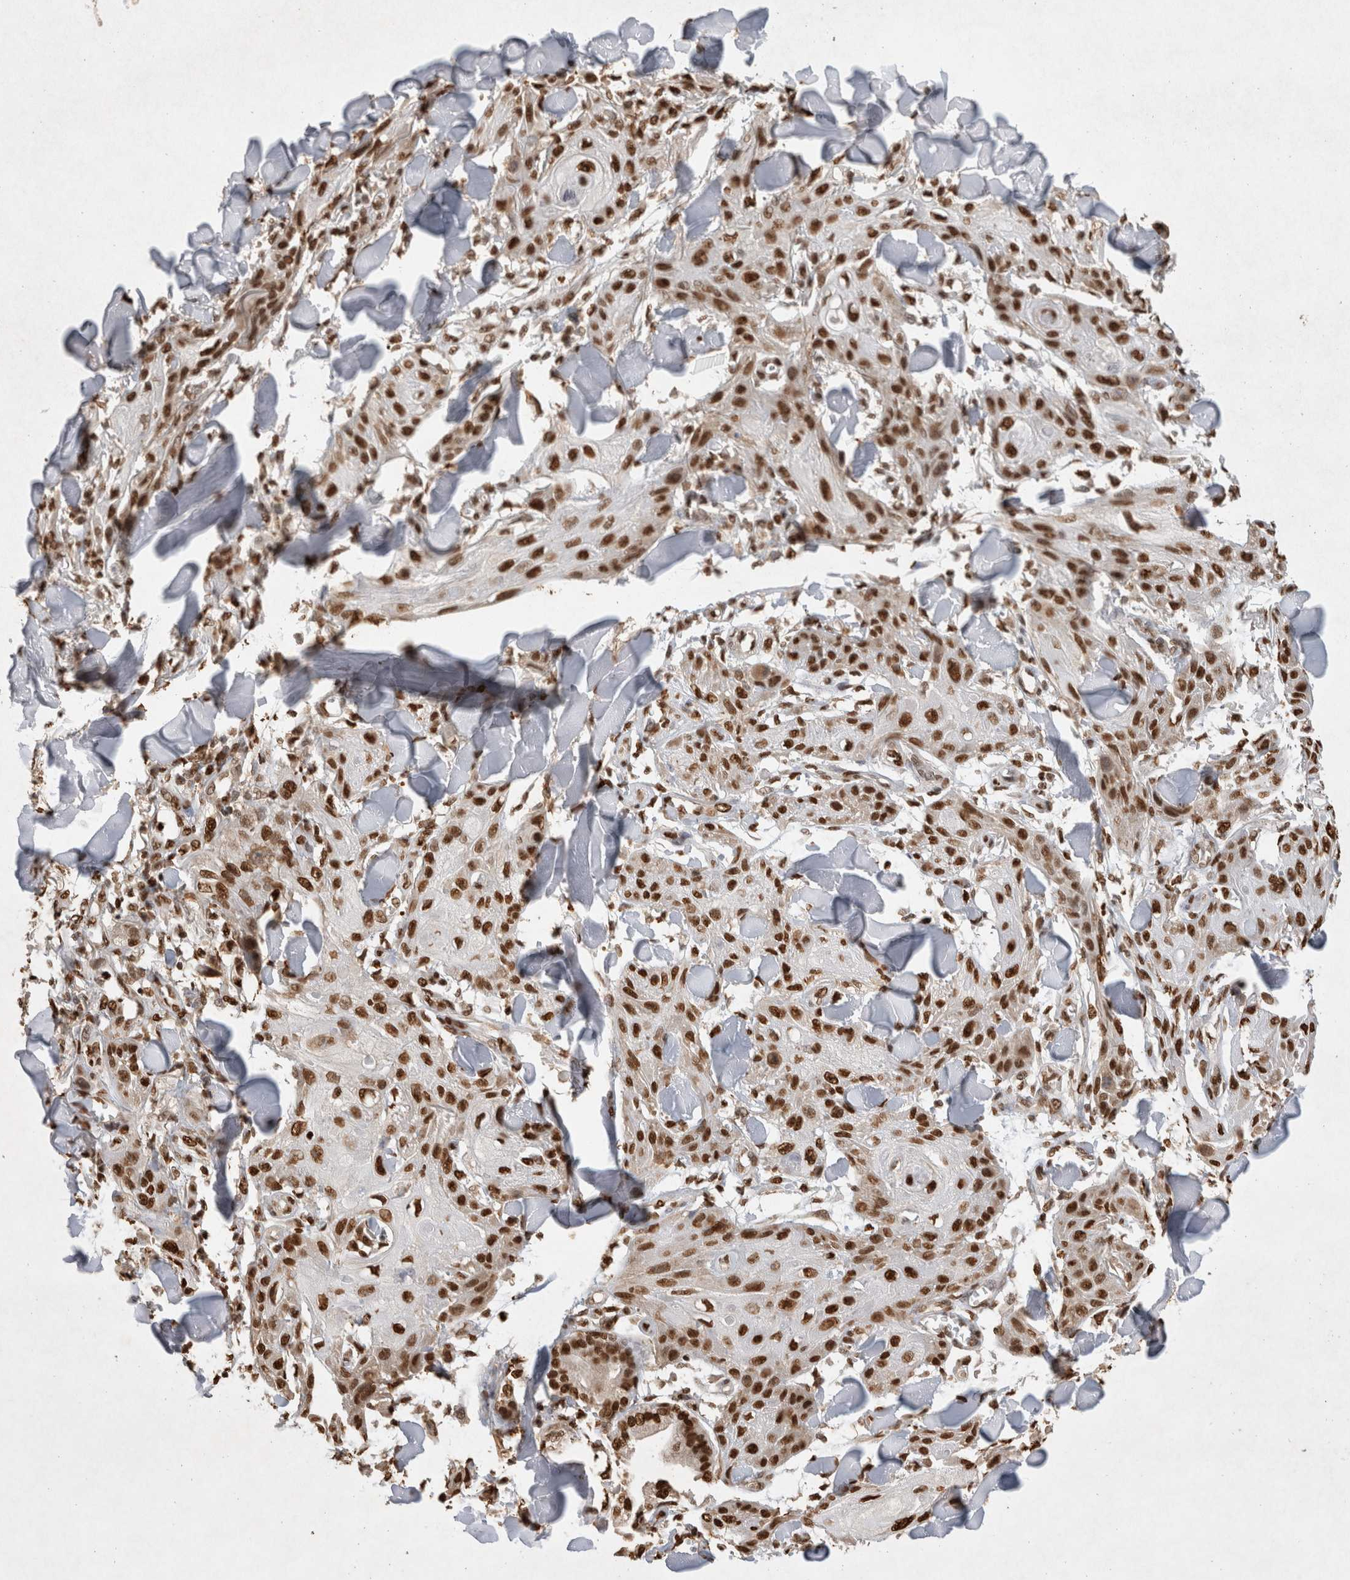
{"staining": {"intensity": "strong", "quantity": ">75%", "location": "nuclear"}, "tissue": "skin cancer", "cell_type": "Tumor cells", "image_type": "cancer", "snomed": [{"axis": "morphology", "description": "Squamous cell carcinoma, NOS"}, {"axis": "topography", "description": "Skin"}], "caption": "Immunohistochemistry (IHC) image of skin cancer (squamous cell carcinoma) stained for a protein (brown), which shows high levels of strong nuclear staining in about >75% of tumor cells.", "gene": "HDGF", "patient": {"sex": "male", "age": 74}}